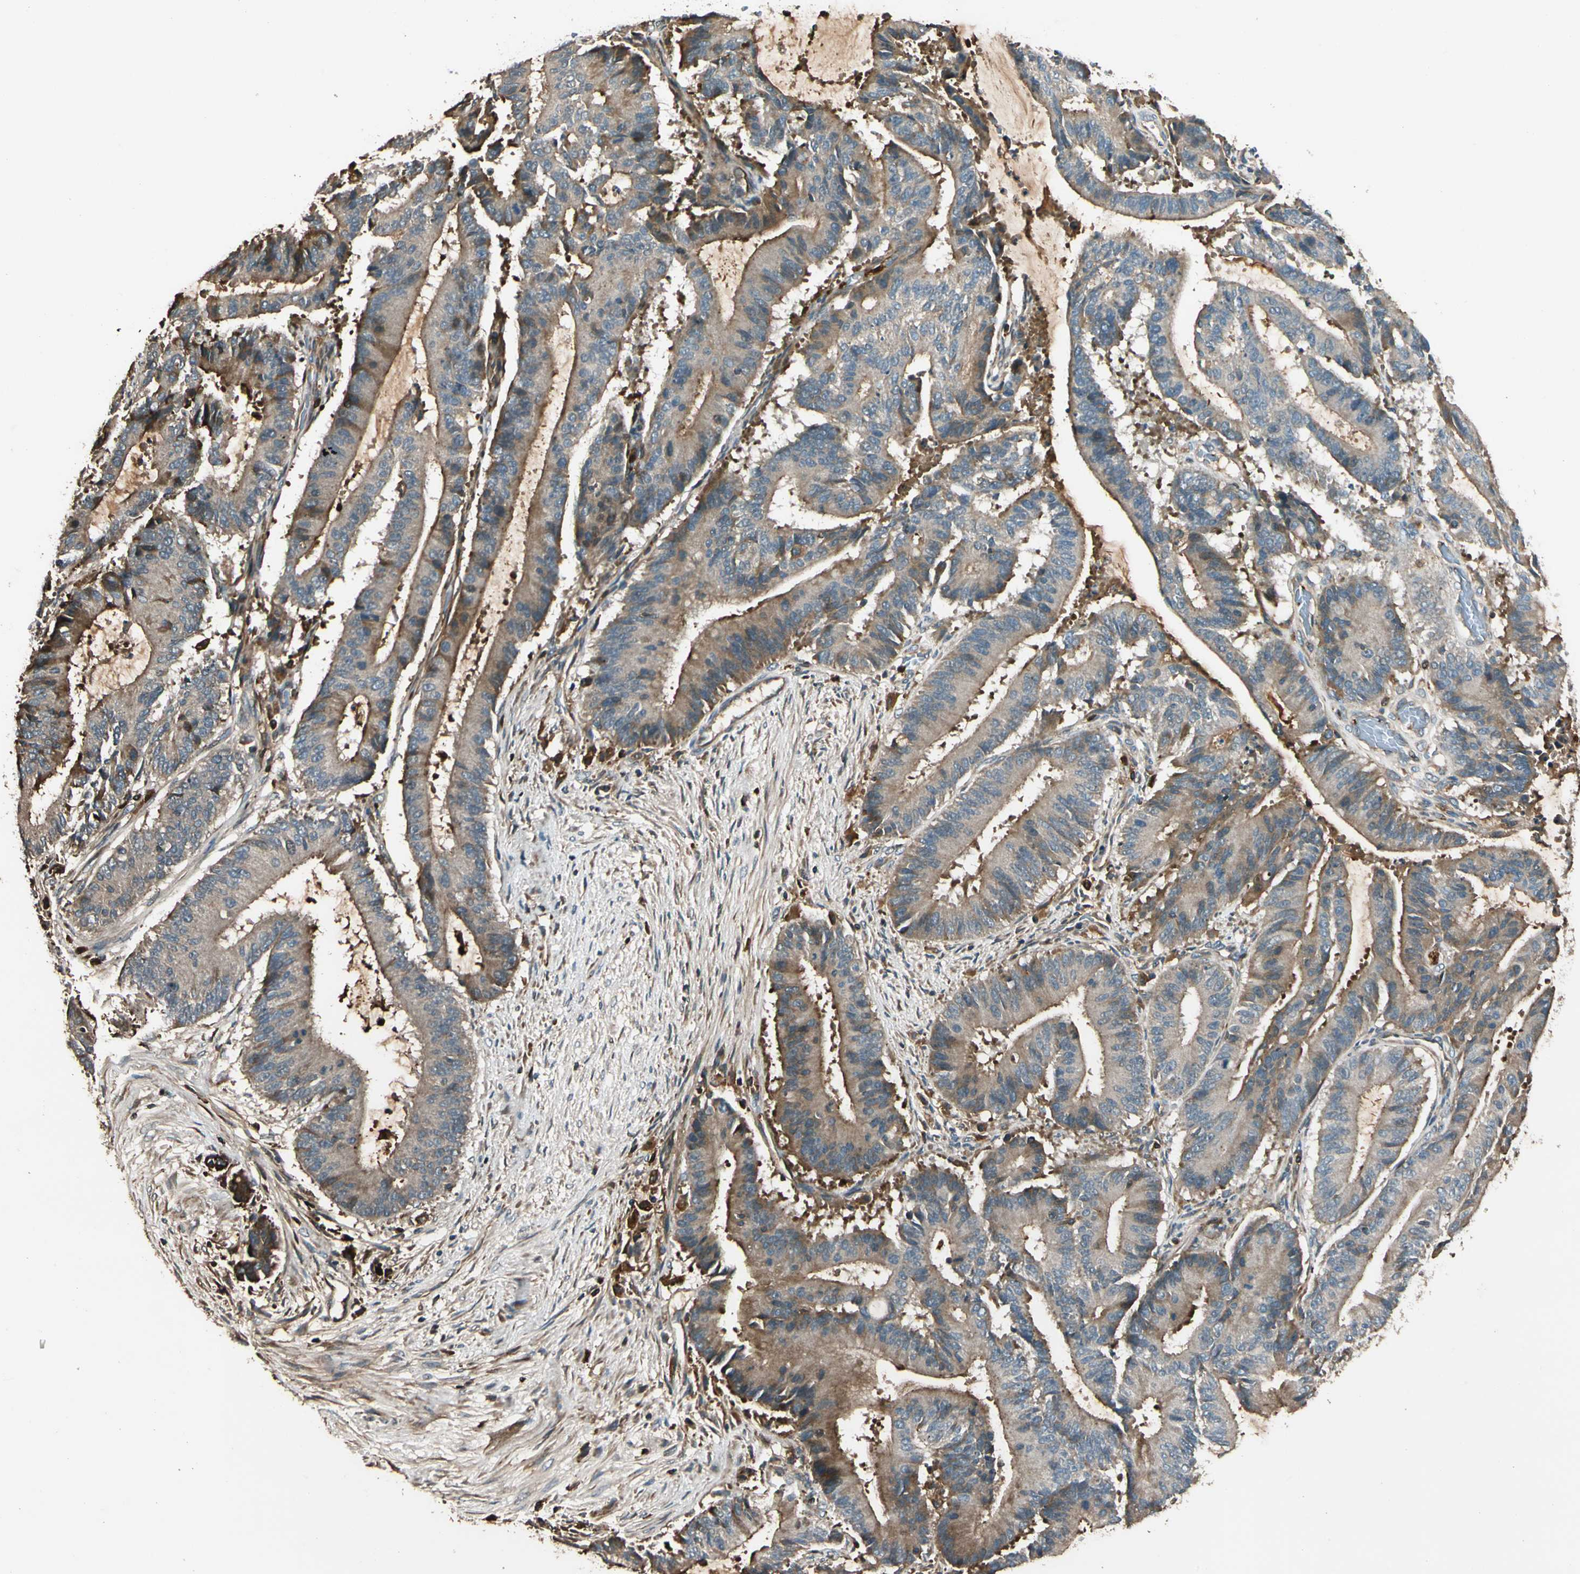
{"staining": {"intensity": "moderate", "quantity": "<25%", "location": "cytoplasmic/membranous"}, "tissue": "liver cancer", "cell_type": "Tumor cells", "image_type": "cancer", "snomed": [{"axis": "morphology", "description": "Cholangiocarcinoma"}, {"axis": "topography", "description": "Liver"}], "caption": "A photomicrograph of human cholangiocarcinoma (liver) stained for a protein exhibits moderate cytoplasmic/membranous brown staining in tumor cells.", "gene": "STX11", "patient": {"sex": "female", "age": 73}}